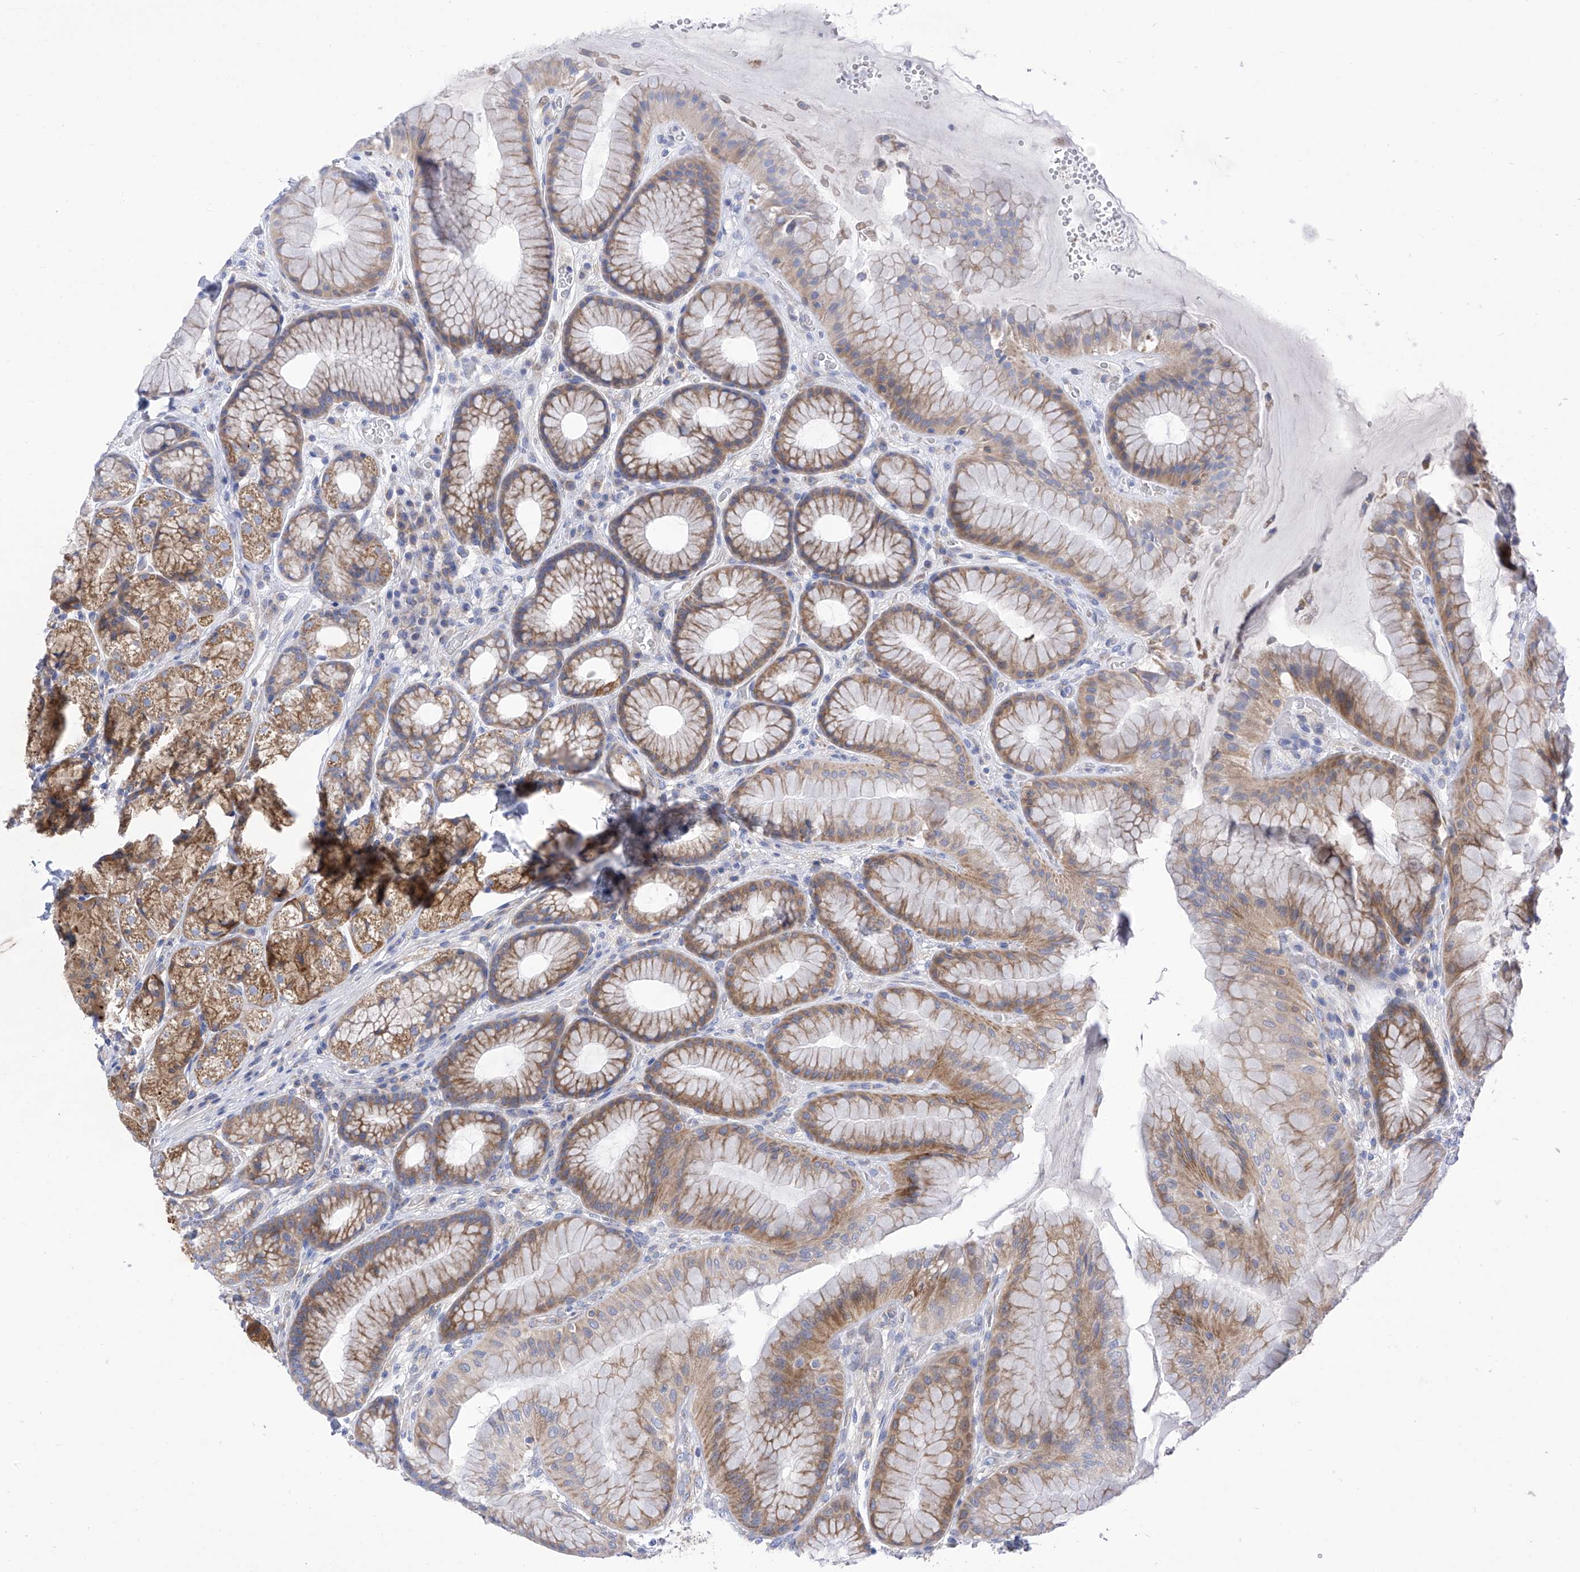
{"staining": {"intensity": "moderate", "quantity": ">75%", "location": "cytoplasmic/membranous"}, "tissue": "stomach", "cell_type": "Glandular cells", "image_type": "normal", "snomed": [{"axis": "morphology", "description": "Normal tissue, NOS"}, {"axis": "topography", "description": "Stomach"}], "caption": "Brown immunohistochemical staining in unremarkable stomach shows moderate cytoplasmic/membranous staining in about >75% of glandular cells. (DAB IHC with brightfield microscopy, high magnification).", "gene": "P2RX7", "patient": {"sex": "male", "age": 57}}